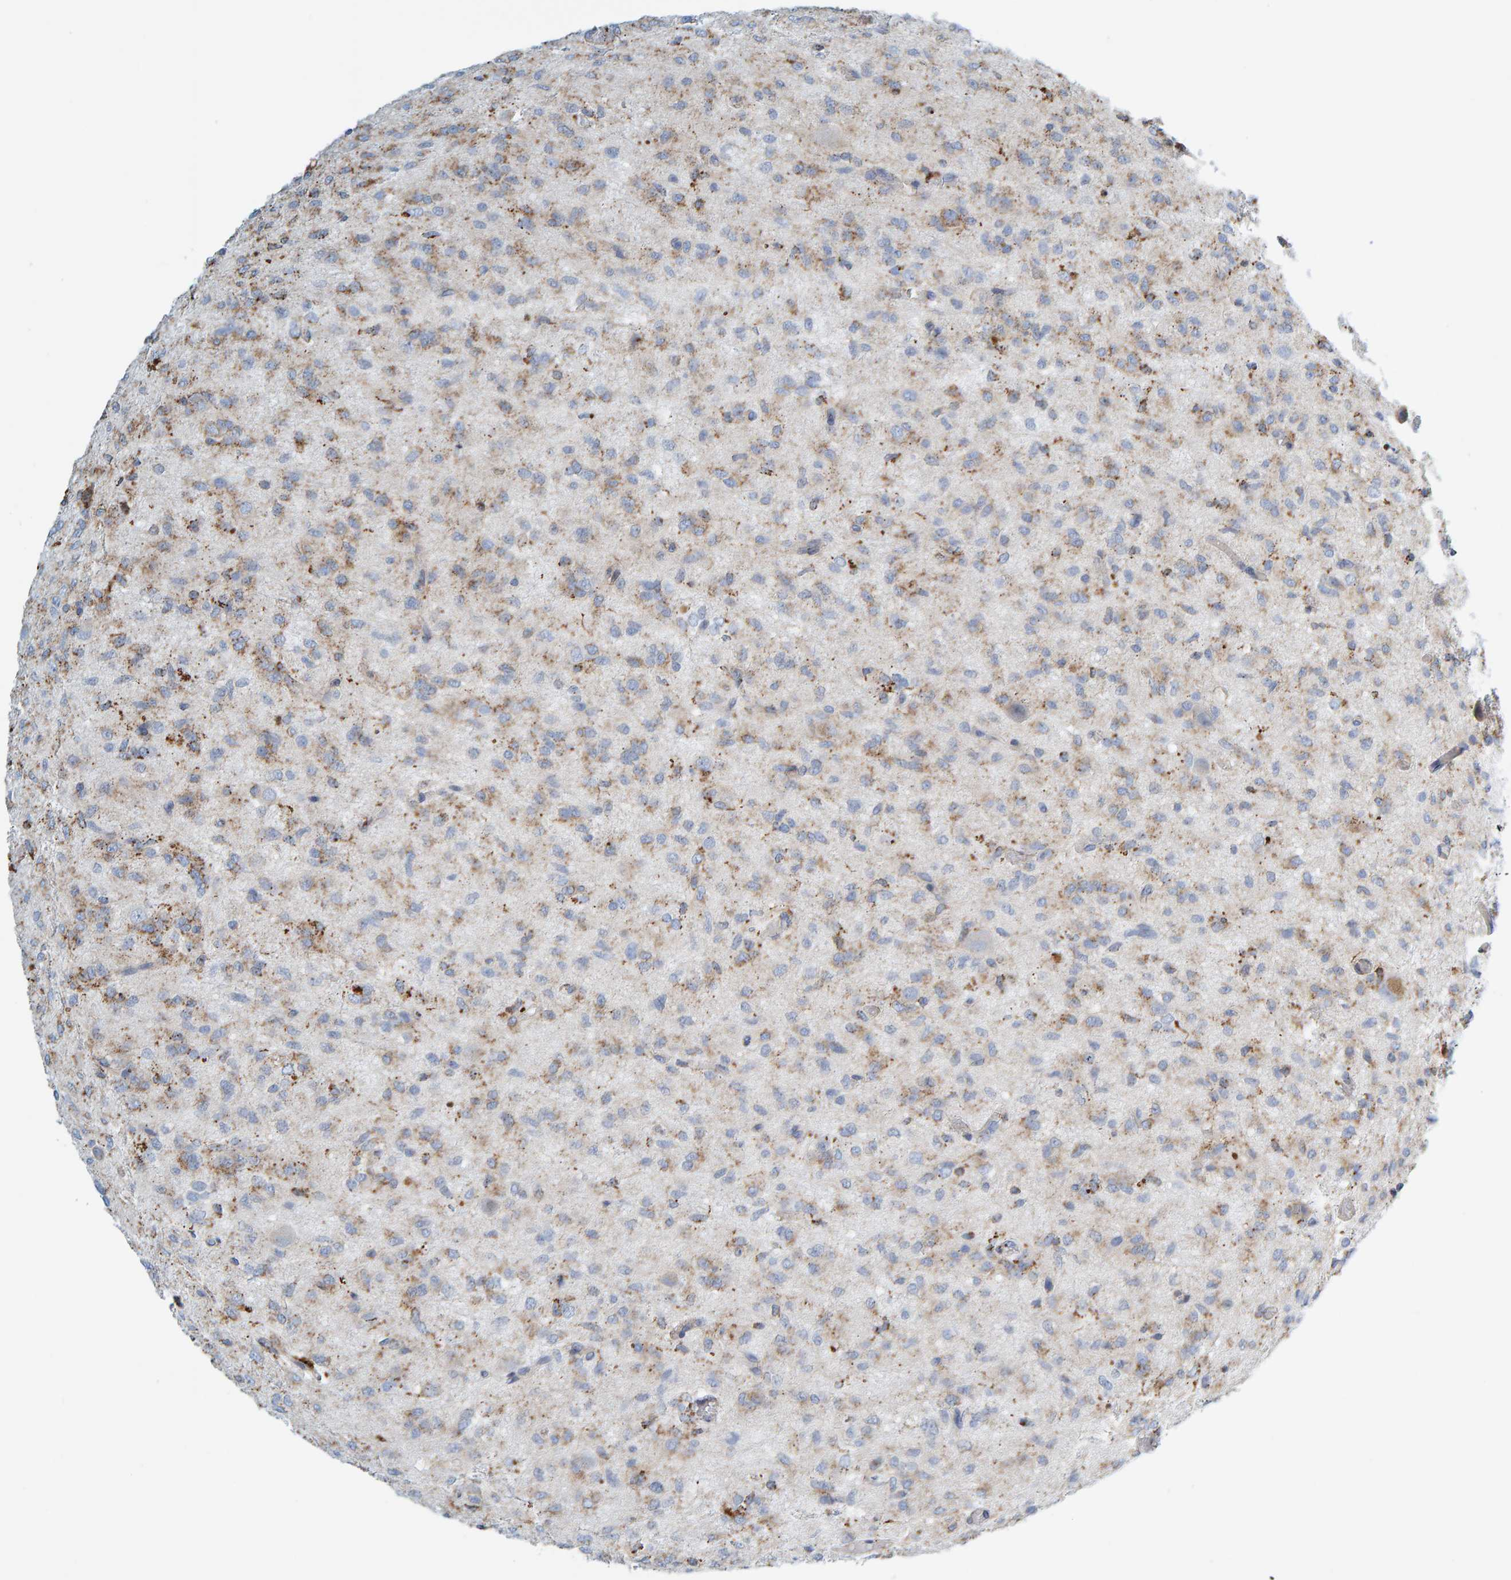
{"staining": {"intensity": "moderate", "quantity": ">75%", "location": "cytoplasmic/membranous"}, "tissue": "glioma", "cell_type": "Tumor cells", "image_type": "cancer", "snomed": [{"axis": "morphology", "description": "Glioma, malignant, High grade"}, {"axis": "topography", "description": "Brain"}], "caption": "The photomicrograph displays a brown stain indicating the presence of a protein in the cytoplasmic/membranous of tumor cells in malignant glioma (high-grade).", "gene": "BIN3", "patient": {"sex": "female", "age": 59}}